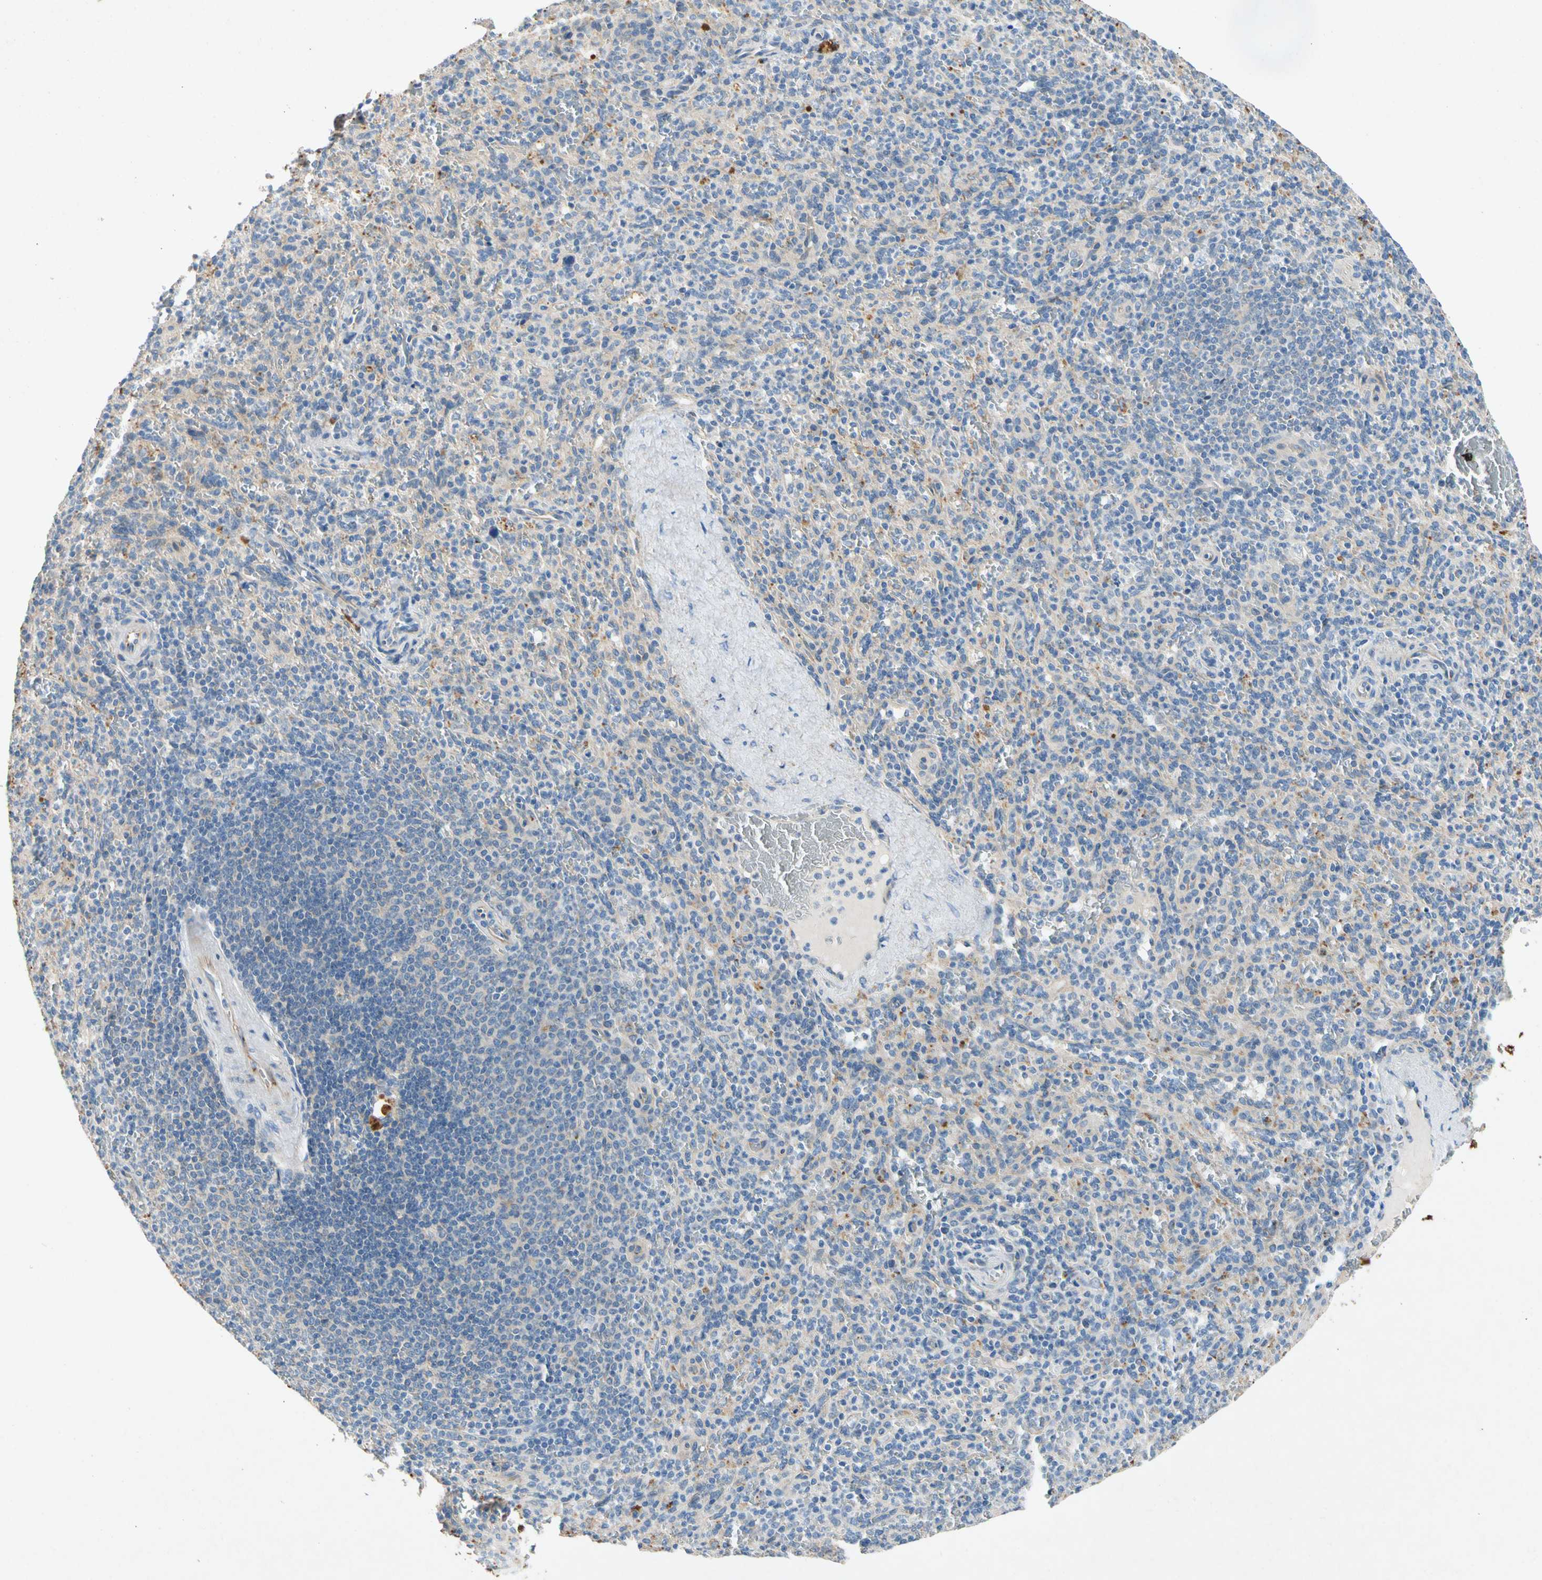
{"staining": {"intensity": "moderate", "quantity": "<25%", "location": "cytoplasmic/membranous"}, "tissue": "spleen", "cell_type": "Cells in red pulp", "image_type": "normal", "snomed": [{"axis": "morphology", "description": "Normal tissue, NOS"}, {"axis": "topography", "description": "Spleen"}], "caption": "The micrograph shows a brown stain indicating the presence of a protein in the cytoplasmic/membranous of cells in red pulp in spleen.", "gene": "GASK1B", "patient": {"sex": "male", "age": 36}}